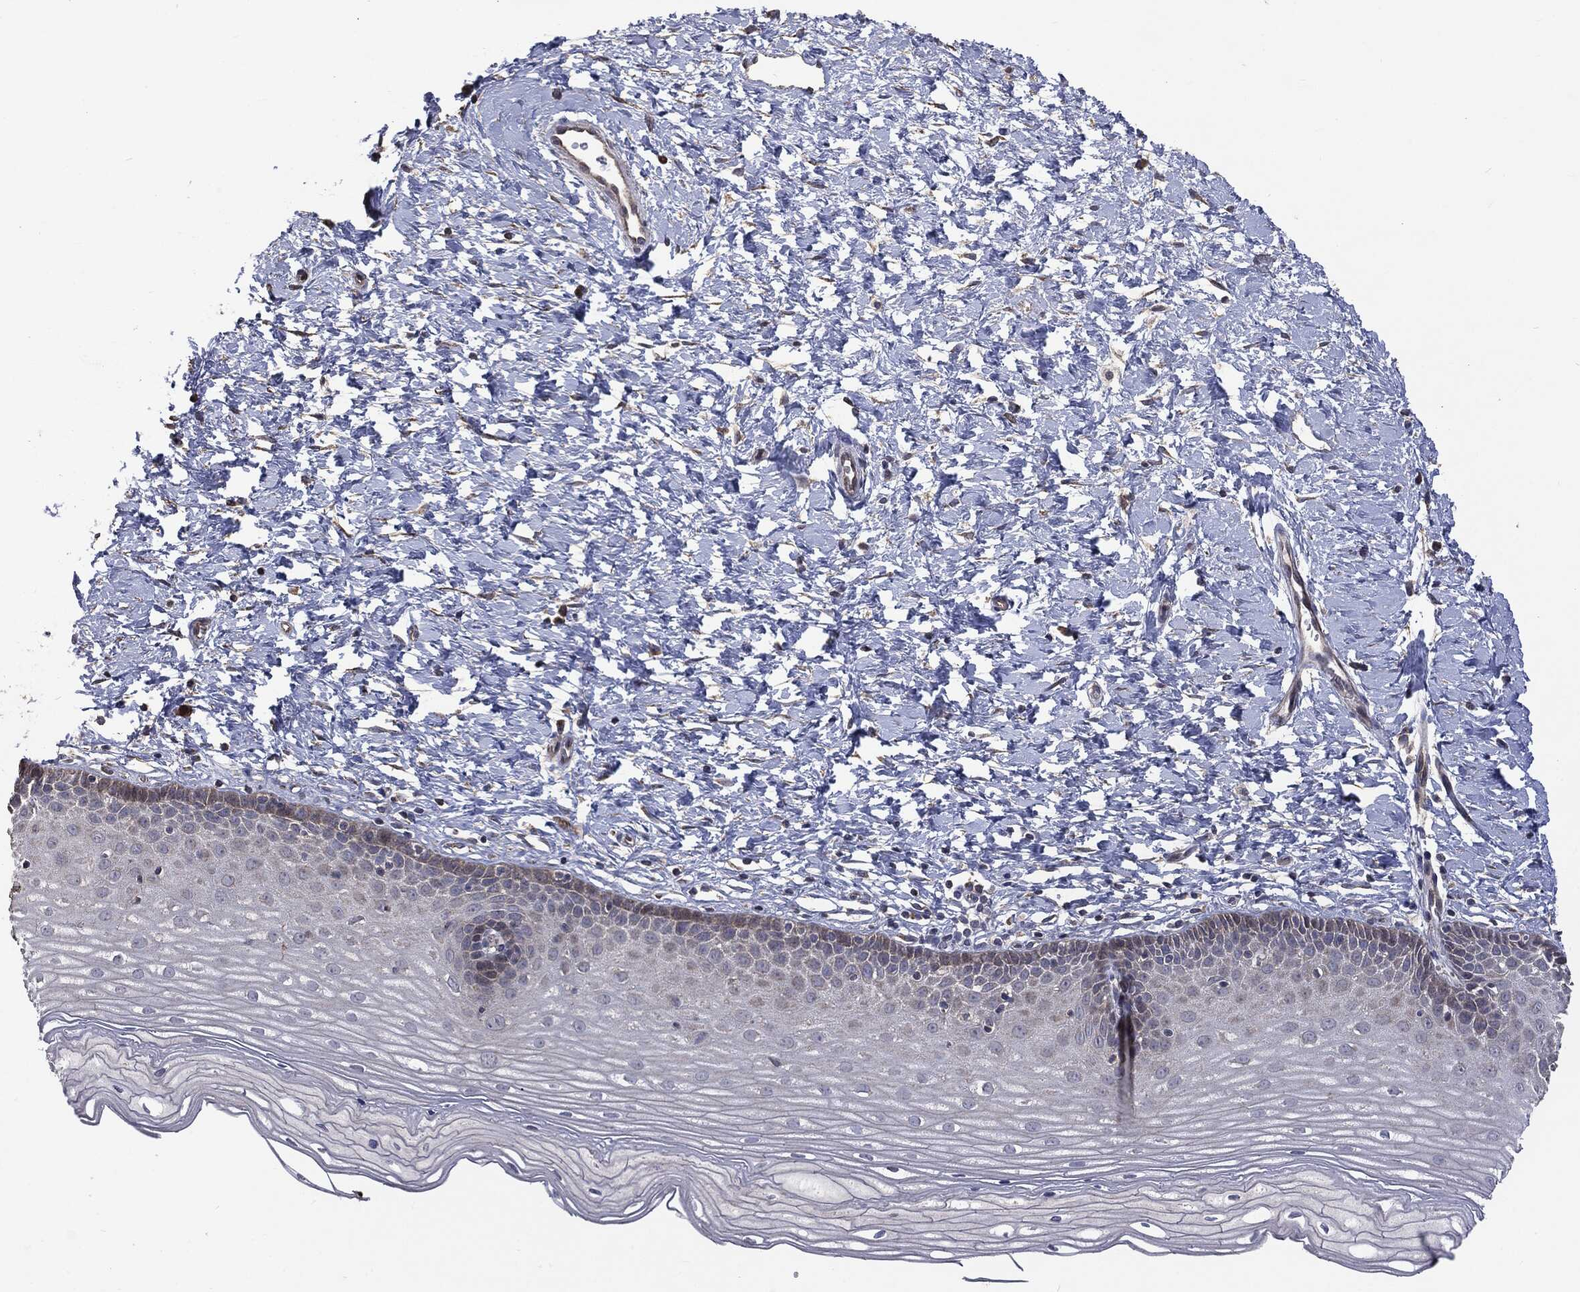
{"staining": {"intensity": "negative", "quantity": "none", "location": "none"}, "tissue": "cervix", "cell_type": "Glandular cells", "image_type": "normal", "snomed": [{"axis": "morphology", "description": "Normal tissue, NOS"}, {"axis": "topography", "description": "Cervix"}], "caption": "High power microscopy photomicrograph of an immunohistochemistry (IHC) histopathology image of benign cervix, revealing no significant positivity in glandular cells. (Stains: DAB IHC with hematoxylin counter stain, Microscopy: brightfield microscopy at high magnification).", "gene": "MTOR", "patient": {"sex": "female", "age": 37}}